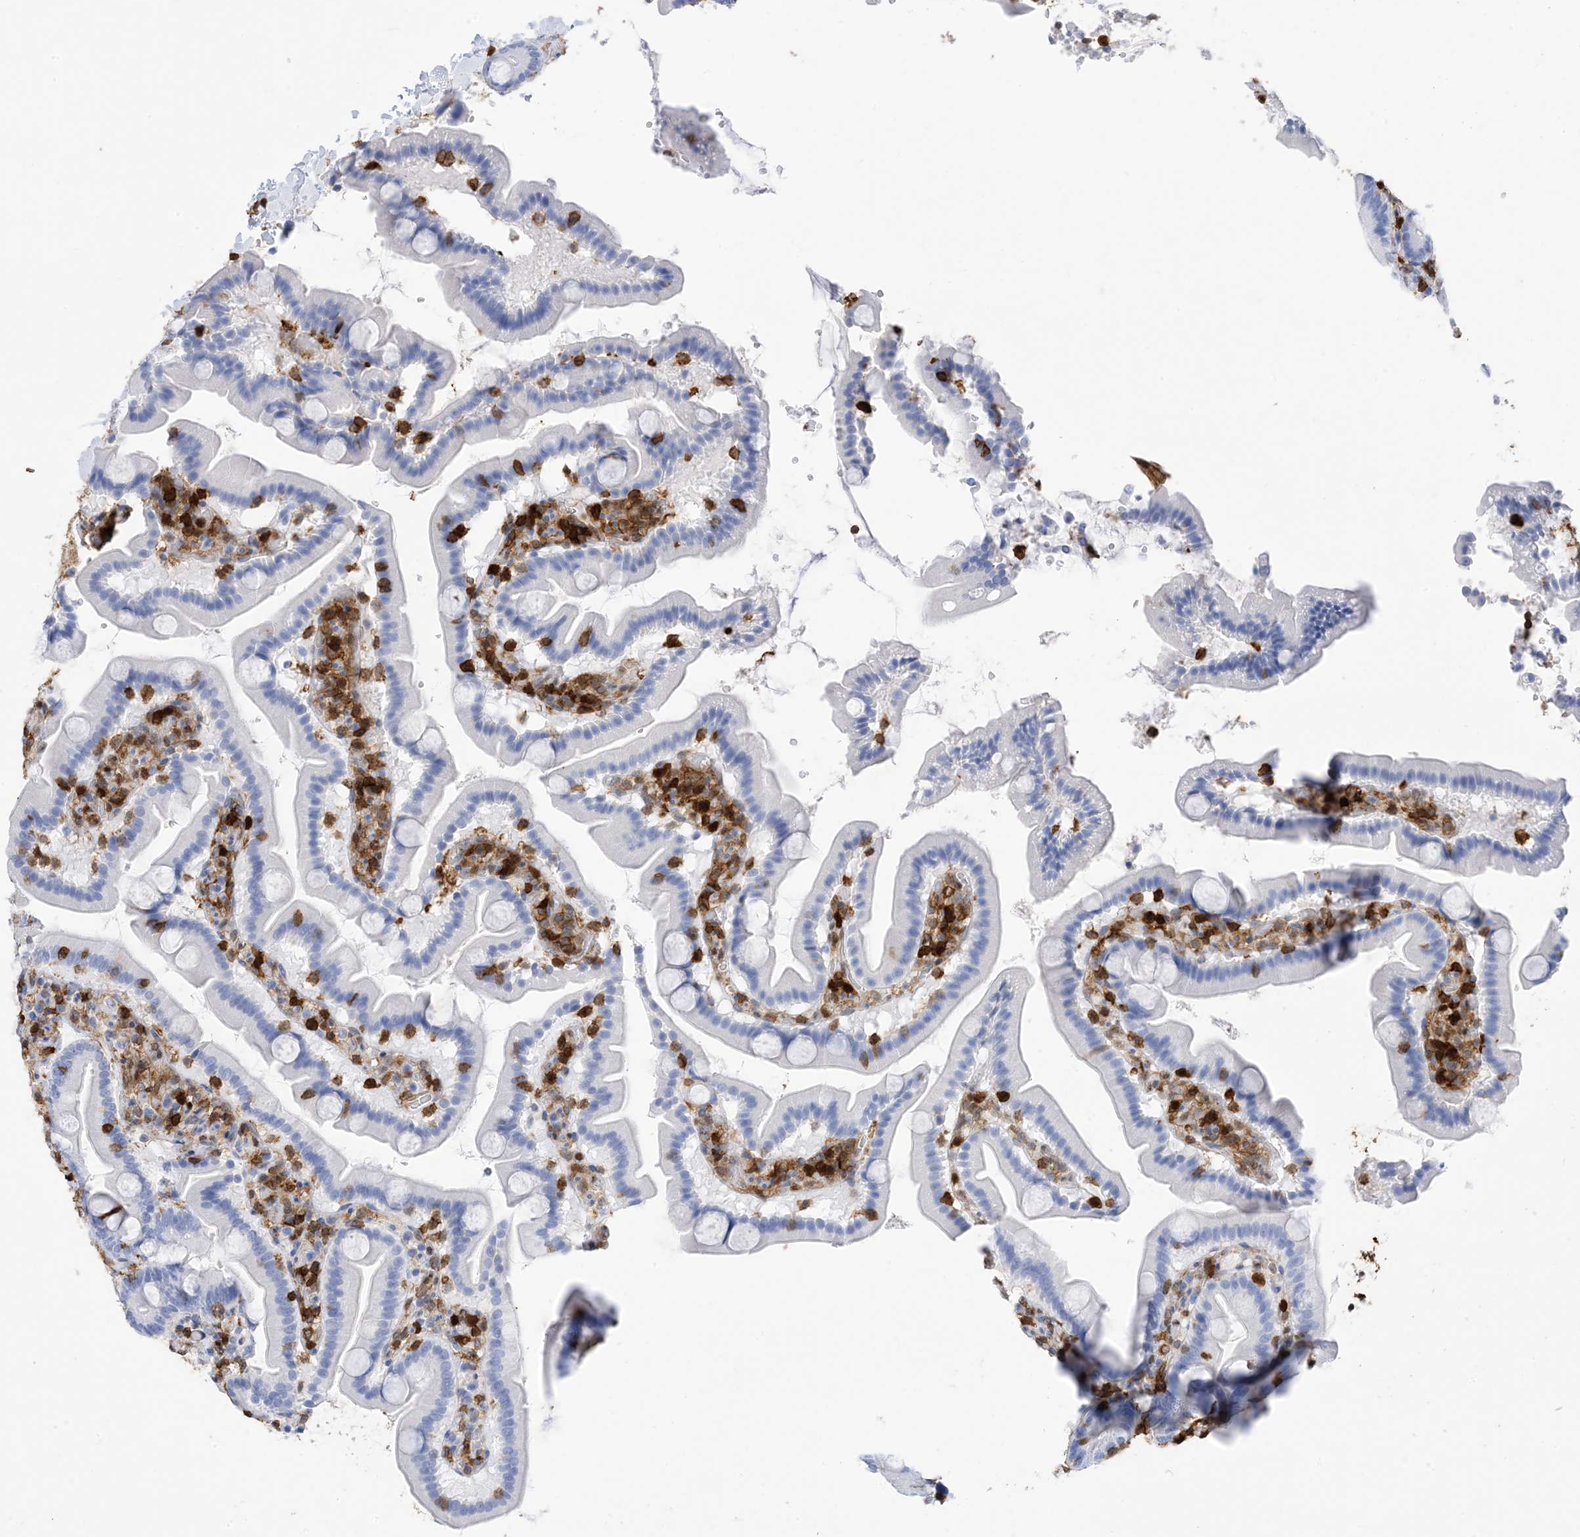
{"staining": {"intensity": "negative", "quantity": "none", "location": "none"}, "tissue": "duodenum", "cell_type": "Glandular cells", "image_type": "normal", "snomed": [{"axis": "morphology", "description": "Normal tissue, NOS"}, {"axis": "topography", "description": "Duodenum"}], "caption": "An image of duodenum stained for a protein exhibits no brown staining in glandular cells. Brightfield microscopy of IHC stained with DAB (brown) and hematoxylin (blue), captured at high magnification.", "gene": "ANXA1", "patient": {"sex": "male", "age": 55}}